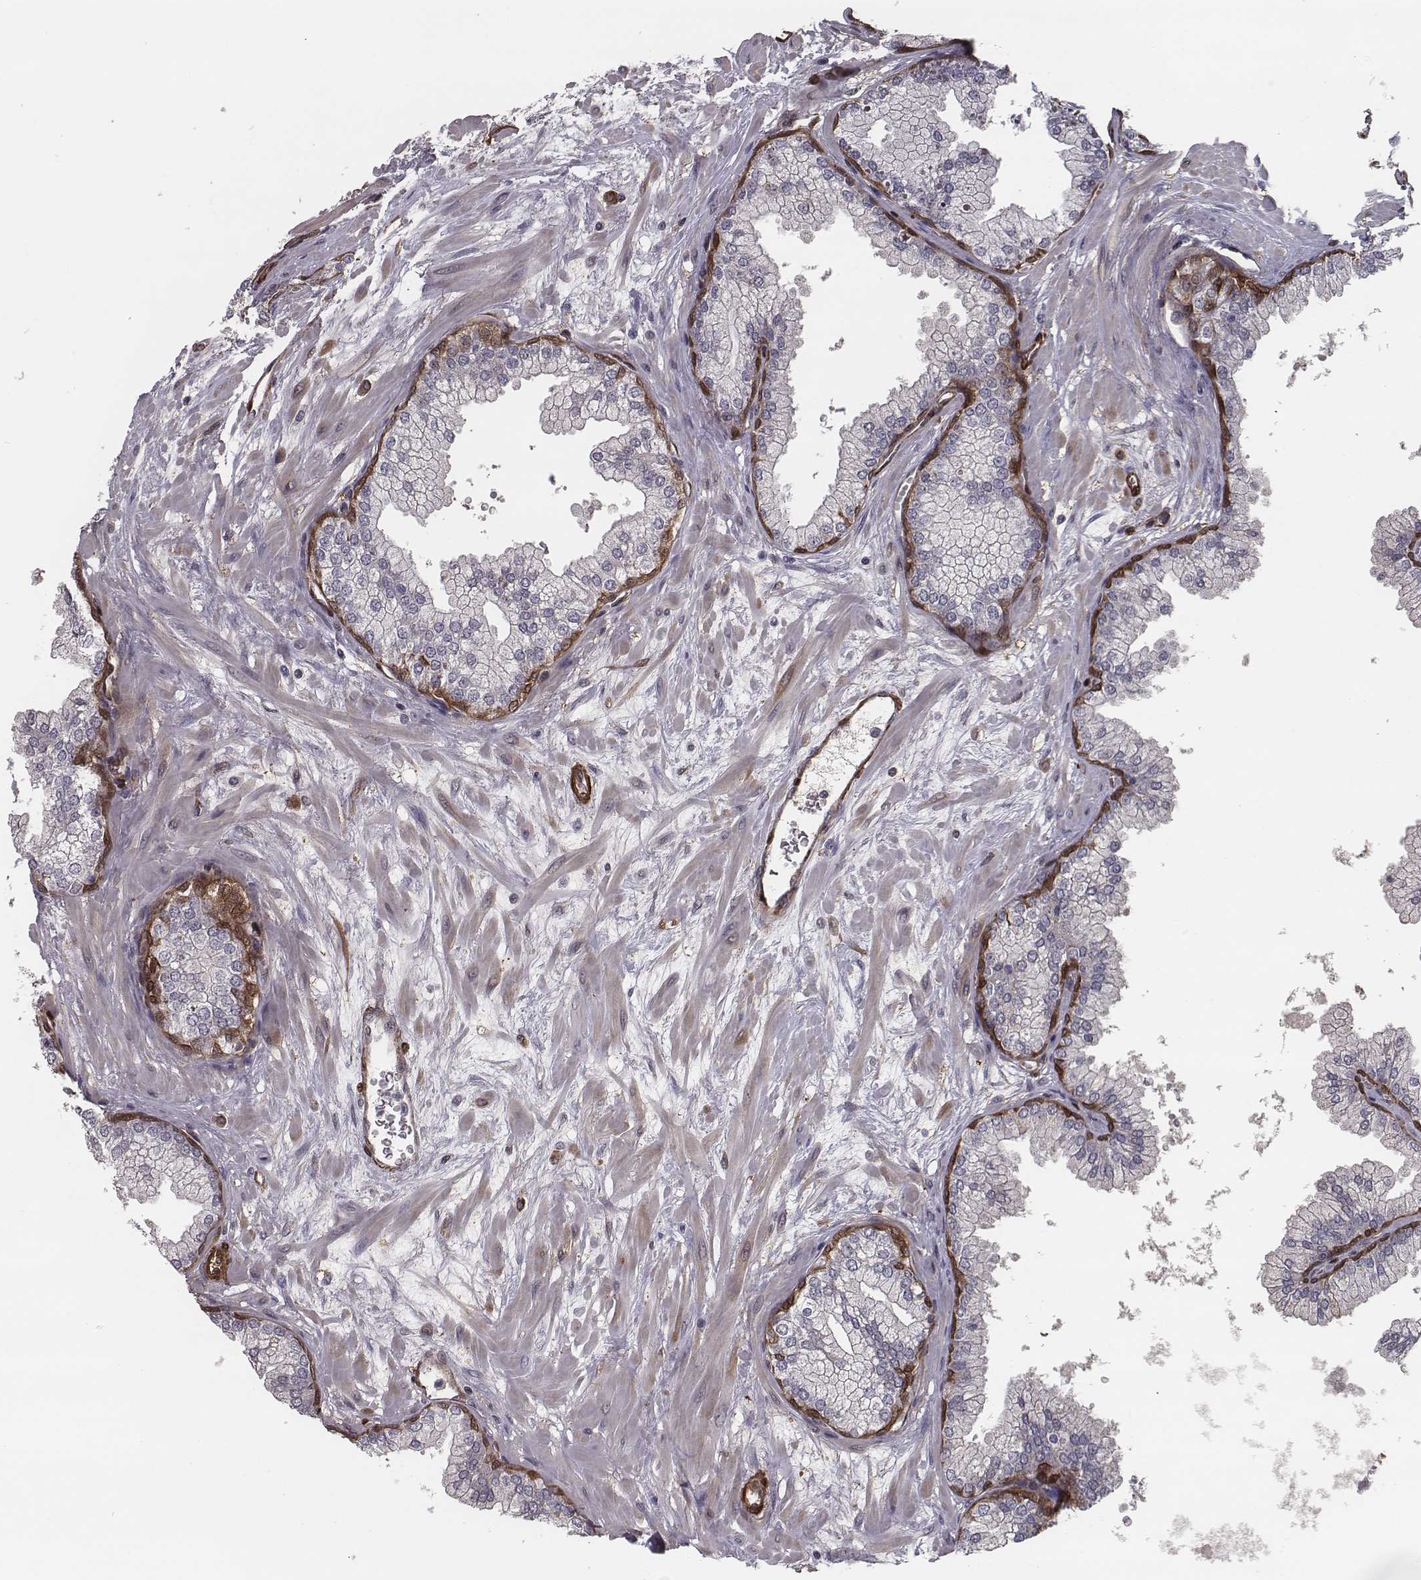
{"staining": {"intensity": "strong", "quantity": "25%-75%", "location": "cytoplasmic/membranous"}, "tissue": "prostate", "cell_type": "Glandular cells", "image_type": "normal", "snomed": [{"axis": "morphology", "description": "Normal tissue, NOS"}, {"axis": "topography", "description": "Prostate"}, {"axis": "topography", "description": "Peripheral nerve tissue"}], "caption": "Immunohistochemical staining of unremarkable human prostate demonstrates 25%-75% levels of strong cytoplasmic/membranous protein staining in about 25%-75% of glandular cells. (DAB (3,3'-diaminobenzidine) IHC with brightfield microscopy, high magnification).", "gene": "ISYNA1", "patient": {"sex": "male", "age": 61}}